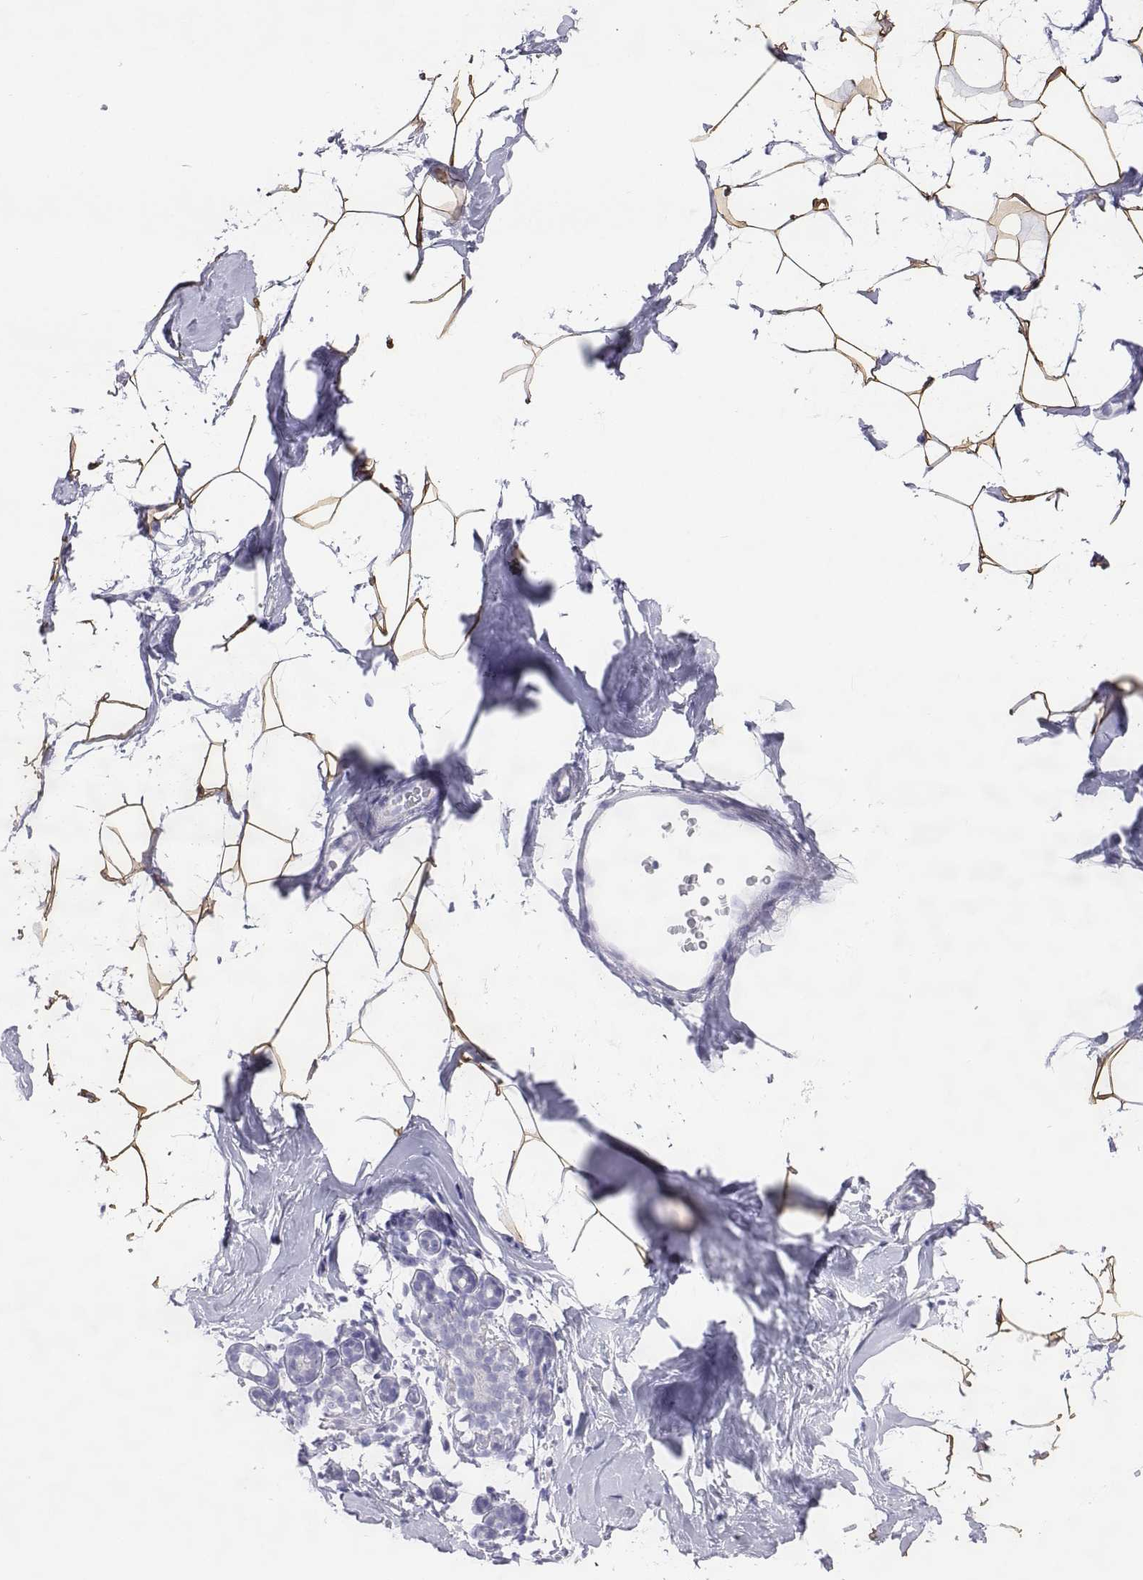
{"staining": {"intensity": "moderate", "quantity": ">75%", "location": "cytoplasmic/membranous"}, "tissue": "breast", "cell_type": "Adipocytes", "image_type": "normal", "snomed": [{"axis": "morphology", "description": "Normal tissue, NOS"}, {"axis": "topography", "description": "Breast"}], "caption": "DAB immunohistochemical staining of unremarkable human breast shows moderate cytoplasmic/membranous protein staining in about >75% of adipocytes.", "gene": "PLIN4", "patient": {"sex": "female", "age": 32}}